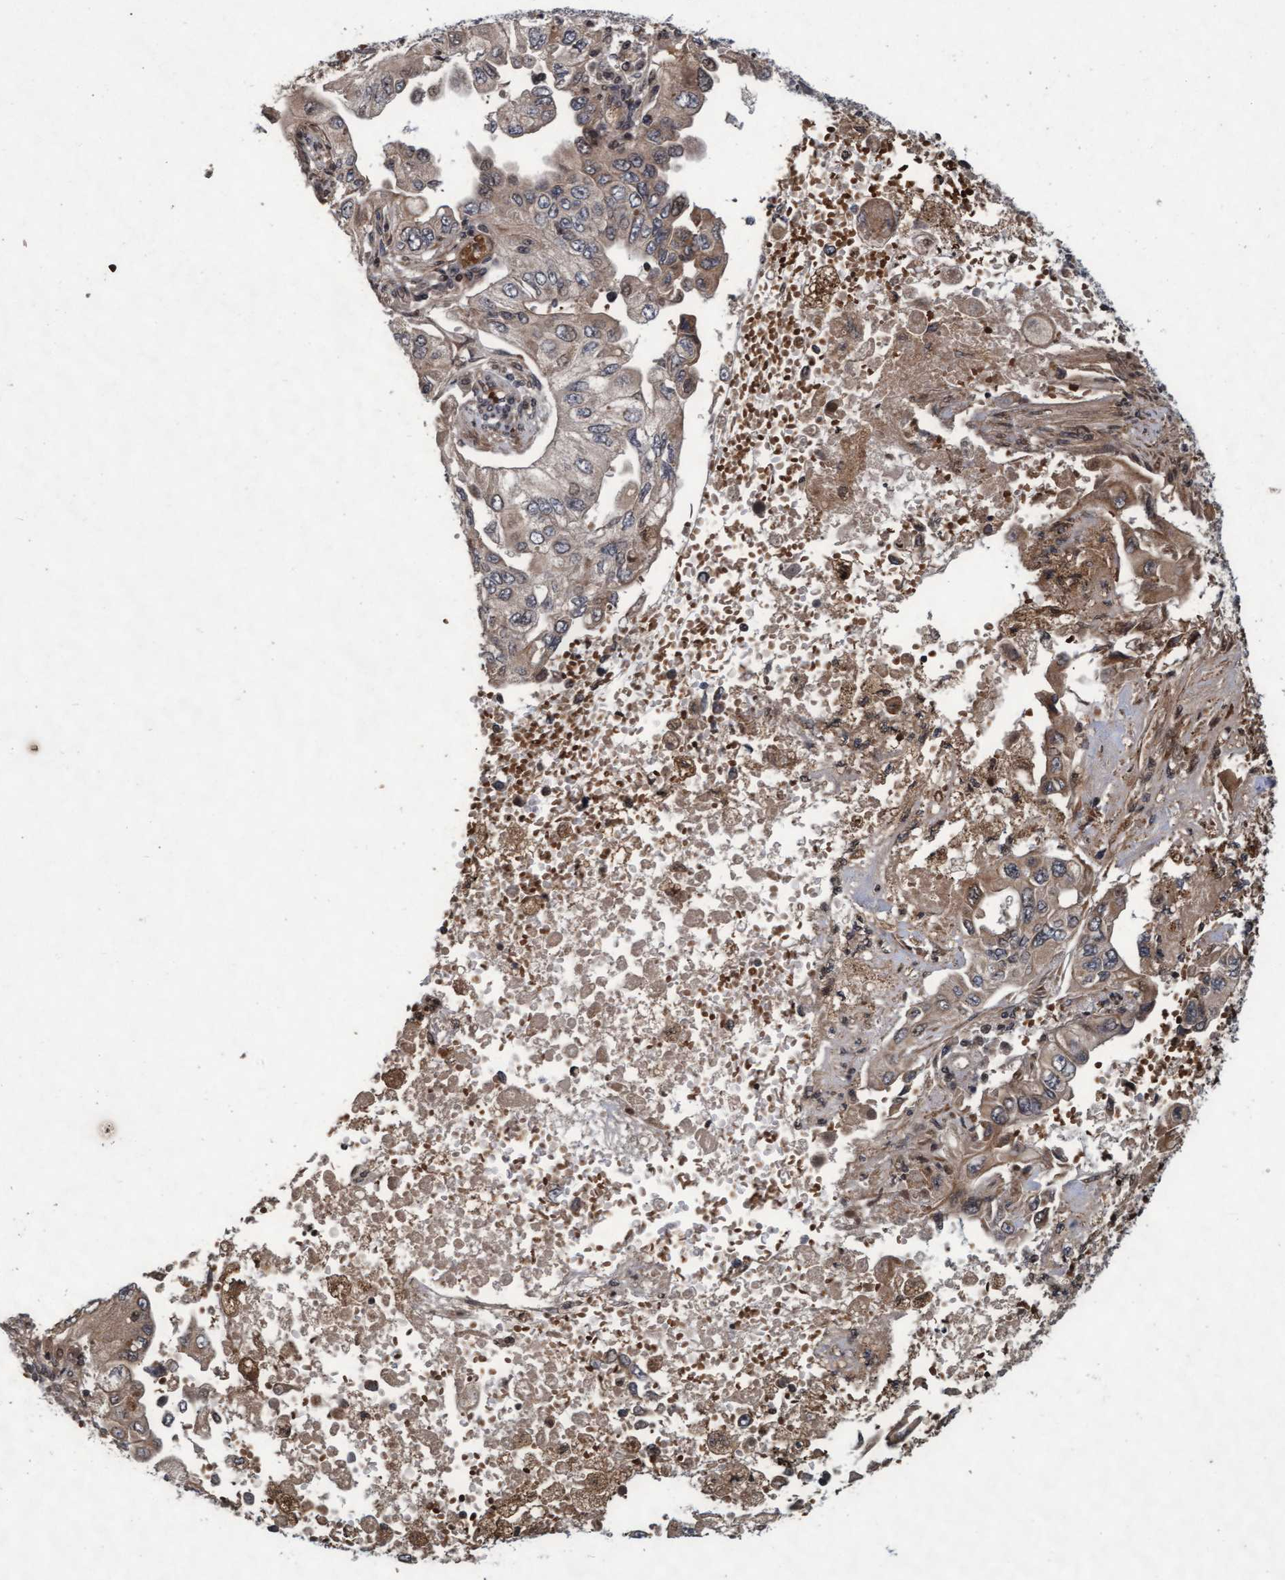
{"staining": {"intensity": "weak", "quantity": "25%-75%", "location": "cytoplasmic/membranous"}, "tissue": "lung cancer", "cell_type": "Tumor cells", "image_type": "cancer", "snomed": [{"axis": "morphology", "description": "Adenocarcinoma, NOS"}, {"axis": "topography", "description": "Lung"}], "caption": "IHC image of lung adenocarcinoma stained for a protein (brown), which shows low levels of weak cytoplasmic/membranous positivity in approximately 25%-75% of tumor cells.", "gene": "KCNC2", "patient": {"sex": "male", "age": 84}}